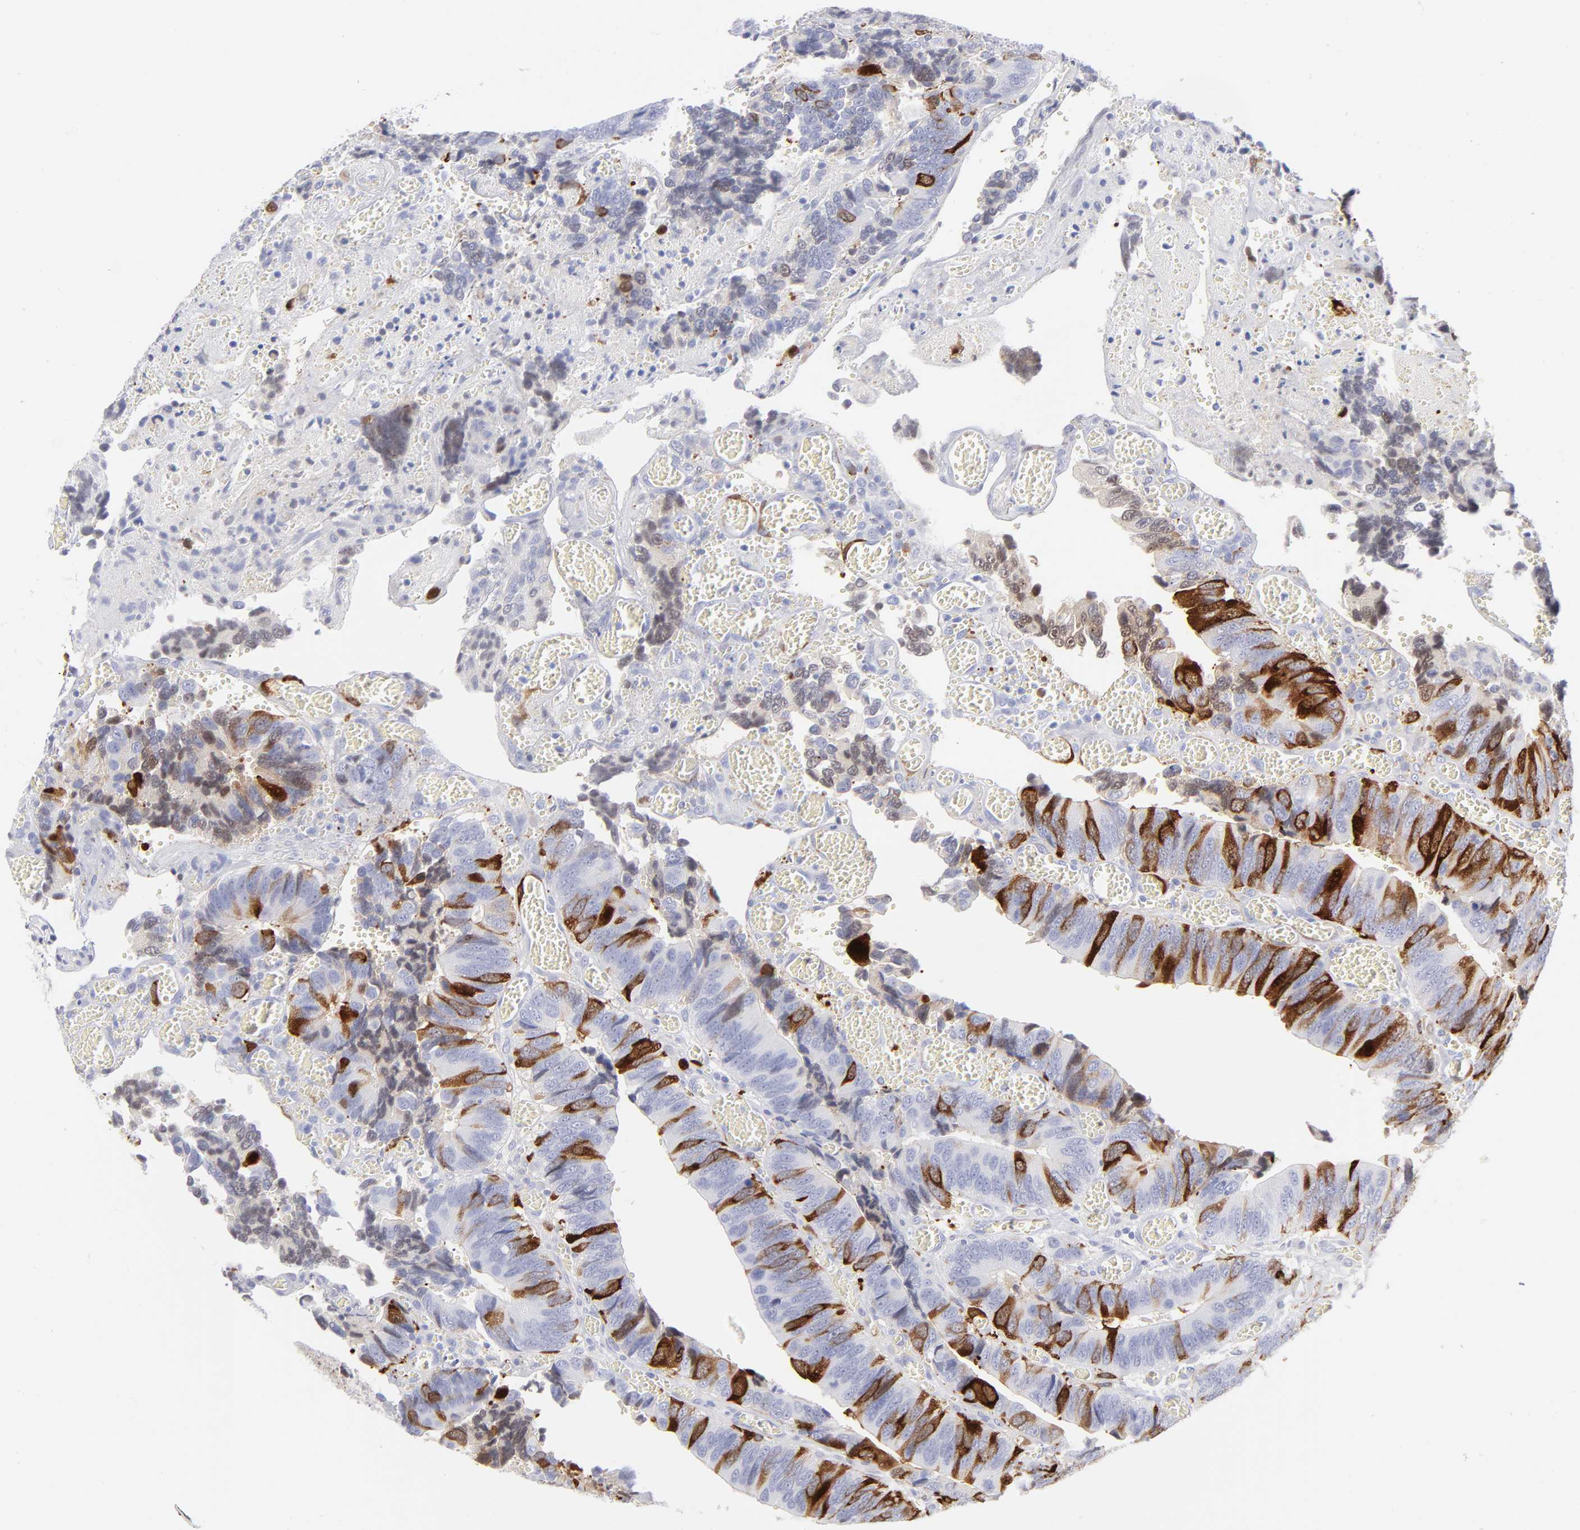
{"staining": {"intensity": "strong", "quantity": "25%-75%", "location": "cytoplasmic/membranous"}, "tissue": "colorectal cancer", "cell_type": "Tumor cells", "image_type": "cancer", "snomed": [{"axis": "morphology", "description": "Adenocarcinoma, NOS"}, {"axis": "topography", "description": "Colon"}], "caption": "An IHC histopathology image of tumor tissue is shown. Protein staining in brown labels strong cytoplasmic/membranous positivity in adenocarcinoma (colorectal) within tumor cells.", "gene": "CCNB1", "patient": {"sex": "male", "age": 72}}